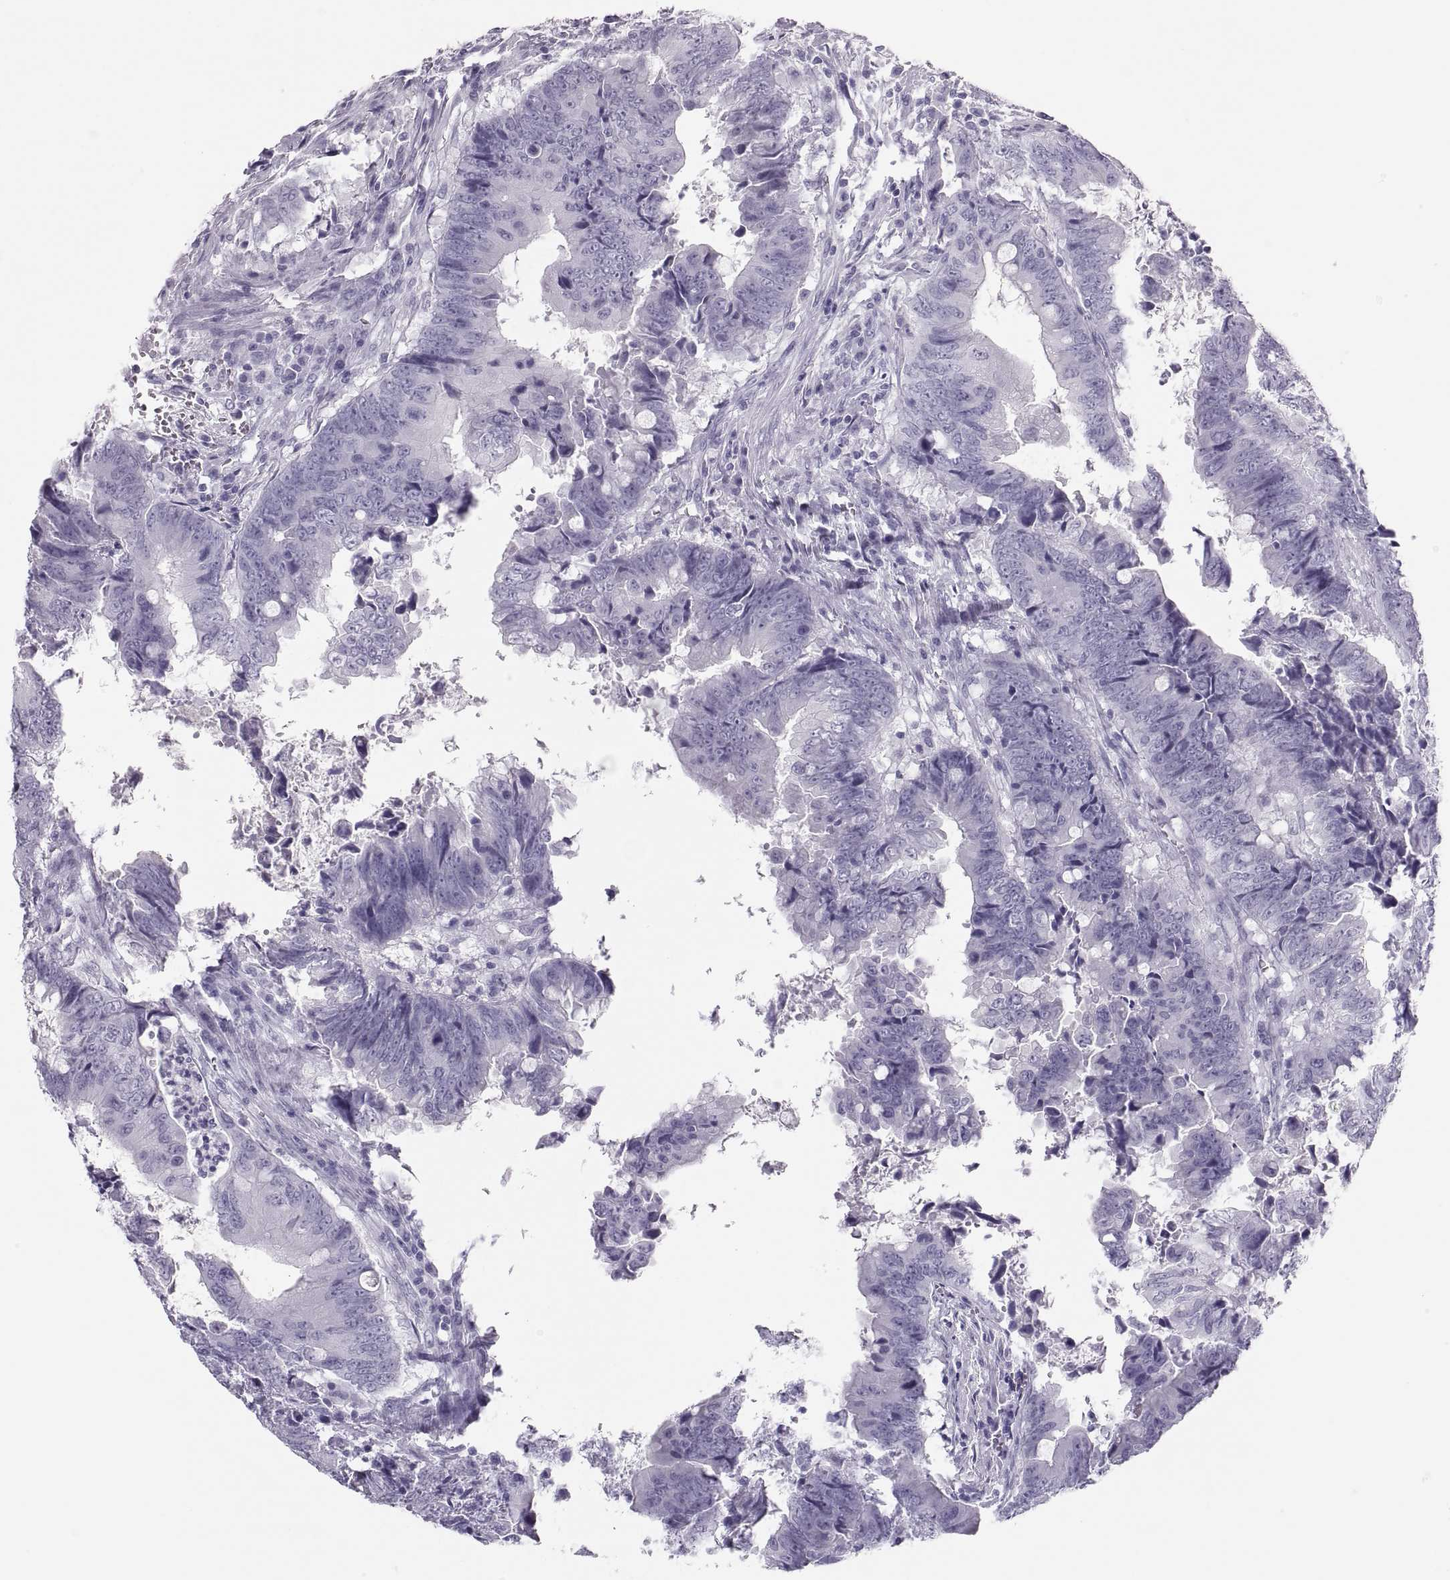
{"staining": {"intensity": "negative", "quantity": "none", "location": "none"}, "tissue": "colorectal cancer", "cell_type": "Tumor cells", "image_type": "cancer", "snomed": [{"axis": "morphology", "description": "Adenocarcinoma, NOS"}, {"axis": "topography", "description": "Colon"}], "caption": "Human colorectal cancer stained for a protein using IHC reveals no staining in tumor cells.", "gene": "SEMG1", "patient": {"sex": "female", "age": 82}}